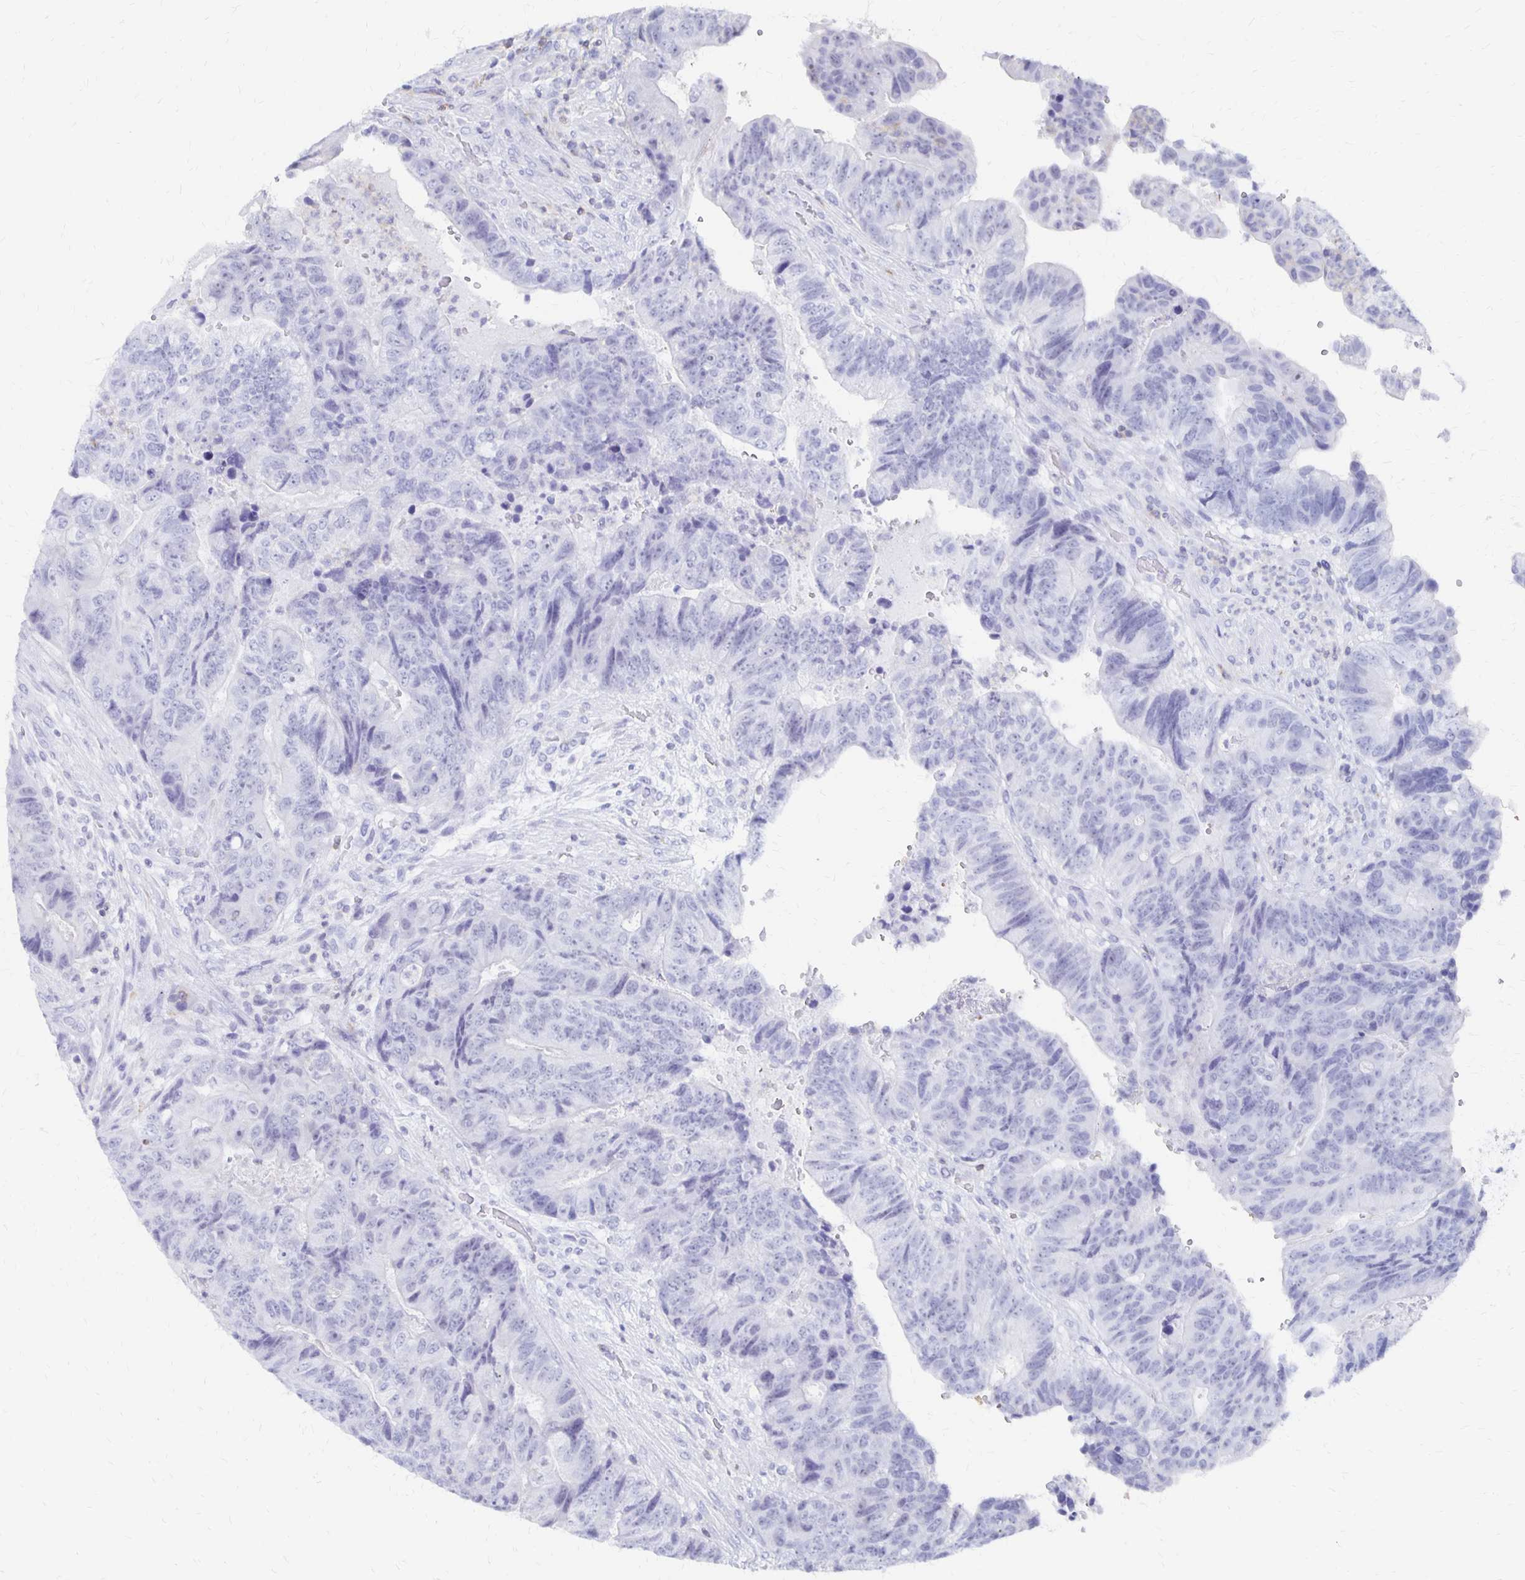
{"staining": {"intensity": "negative", "quantity": "none", "location": "none"}, "tissue": "colorectal cancer", "cell_type": "Tumor cells", "image_type": "cancer", "snomed": [{"axis": "morphology", "description": "Normal tissue, NOS"}, {"axis": "morphology", "description": "Adenocarcinoma, NOS"}, {"axis": "topography", "description": "Colon"}], "caption": "An image of human colorectal cancer is negative for staining in tumor cells. Brightfield microscopy of immunohistochemistry stained with DAB (3,3'-diaminobenzidine) (brown) and hematoxylin (blue), captured at high magnification.", "gene": "SYT2", "patient": {"sex": "female", "age": 48}}